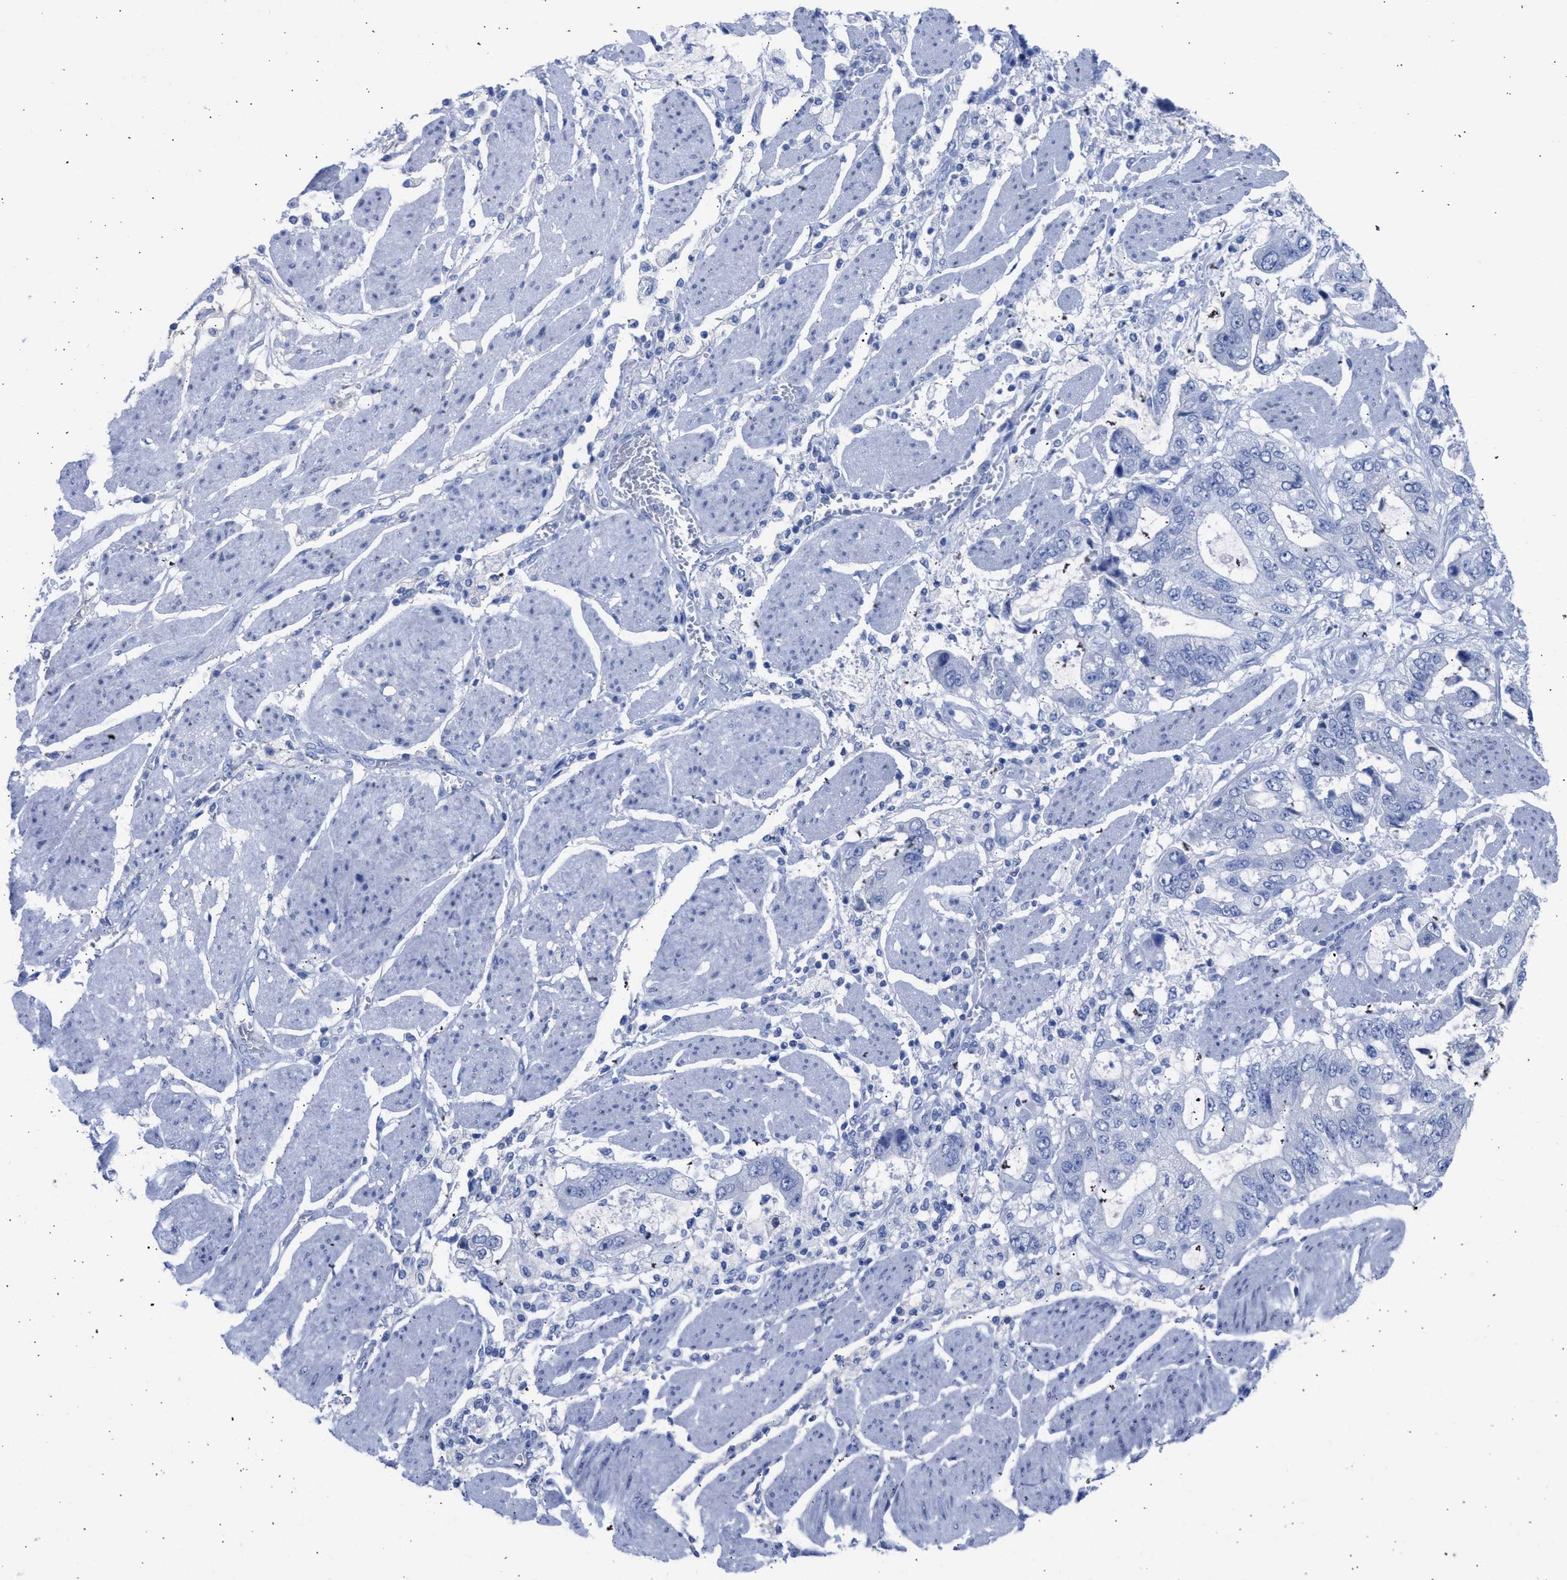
{"staining": {"intensity": "negative", "quantity": "none", "location": "none"}, "tissue": "stomach cancer", "cell_type": "Tumor cells", "image_type": "cancer", "snomed": [{"axis": "morphology", "description": "Normal tissue, NOS"}, {"axis": "morphology", "description": "Adenocarcinoma, NOS"}, {"axis": "topography", "description": "Stomach"}], "caption": "IHC of stomach adenocarcinoma shows no positivity in tumor cells.", "gene": "RSPH1", "patient": {"sex": "male", "age": 62}}